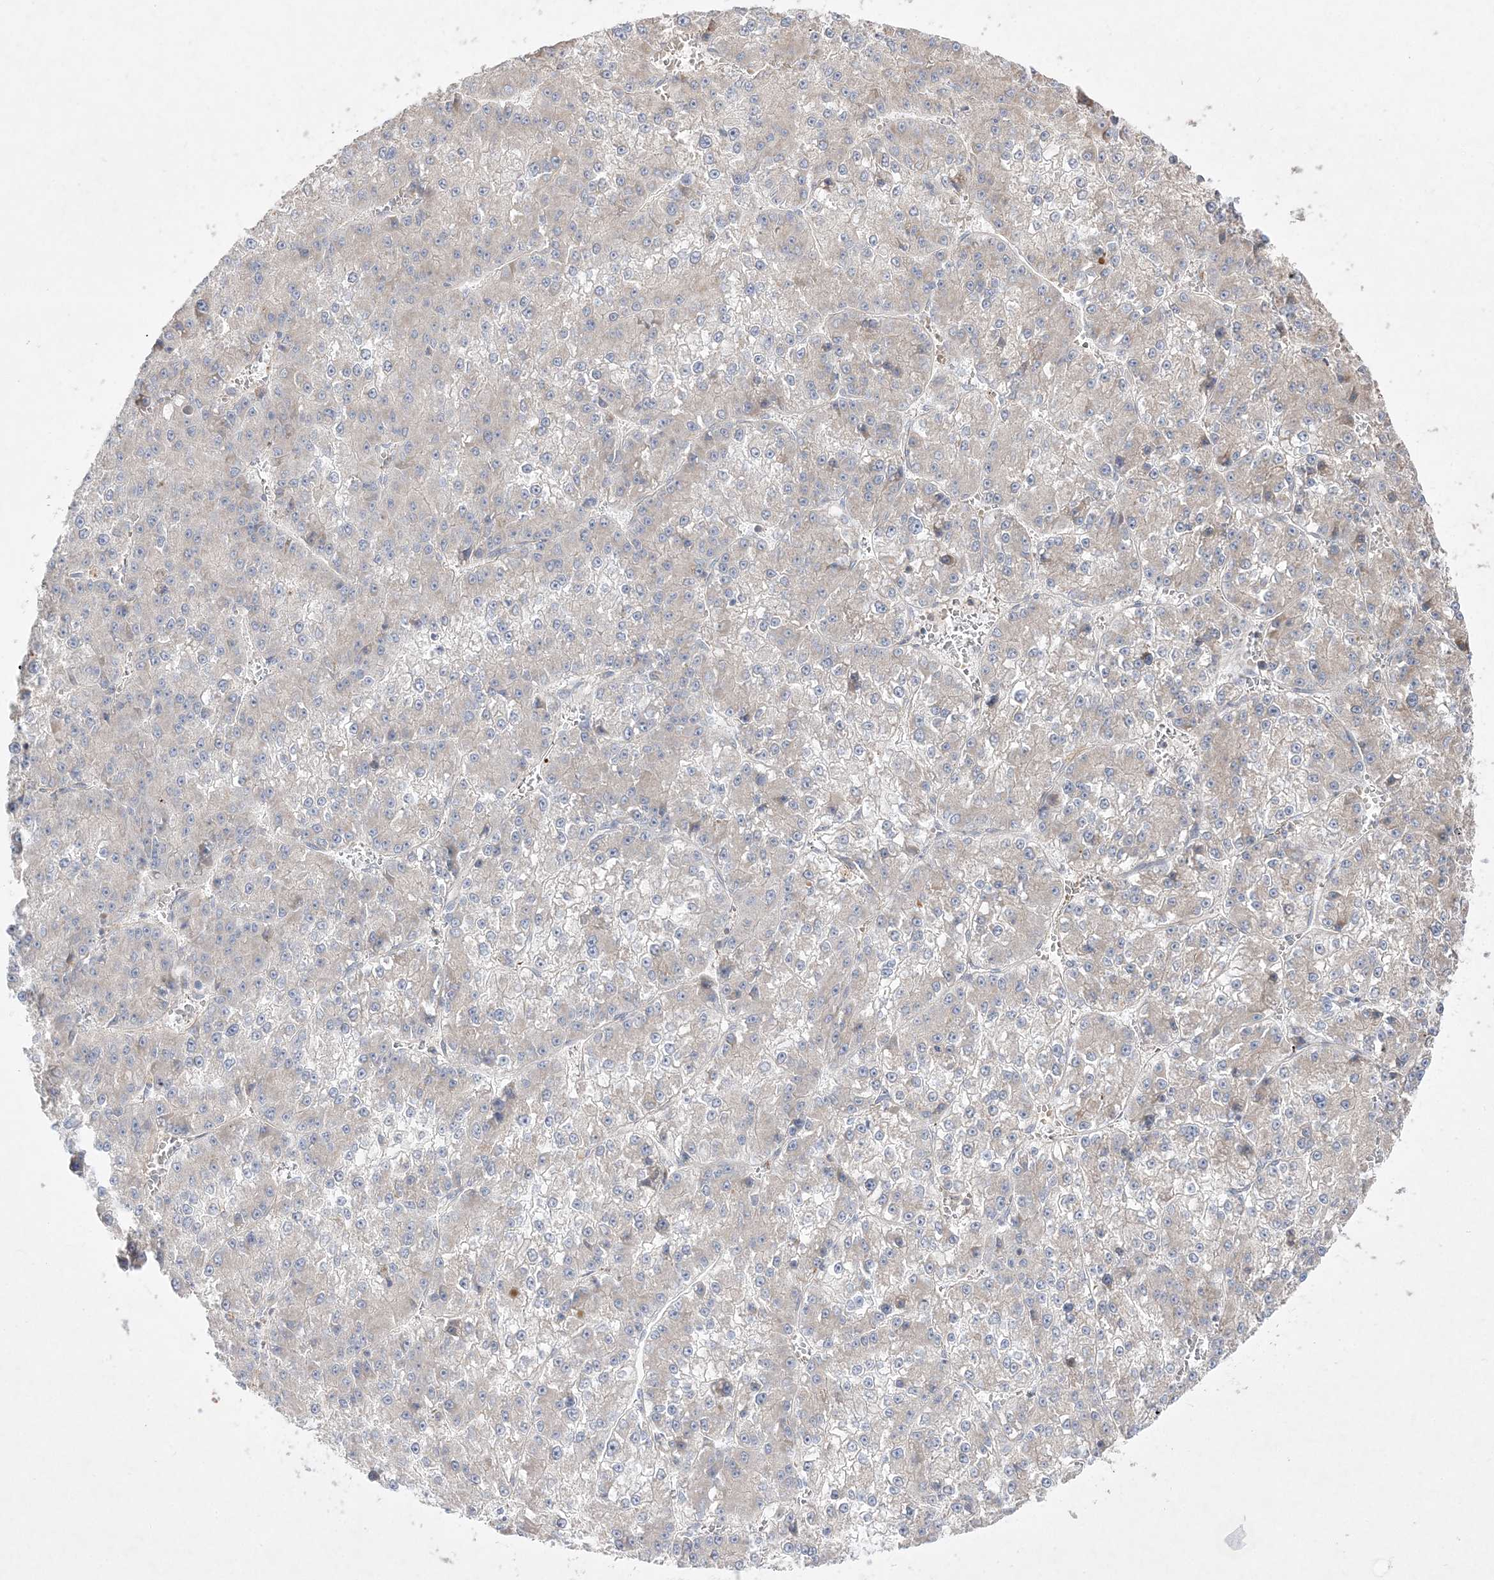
{"staining": {"intensity": "negative", "quantity": "none", "location": "none"}, "tissue": "liver cancer", "cell_type": "Tumor cells", "image_type": "cancer", "snomed": [{"axis": "morphology", "description": "Carcinoma, Hepatocellular, NOS"}, {"axis": "topography", "description": "Liver"}], "caption": "IHC micrograph of human hepatocellular carcinoma (liver) stained for a protein (brown), which reveals no staining in tumor cells.", "gene": "CLNK", "patient": {"sex": "female", "age": 73}}